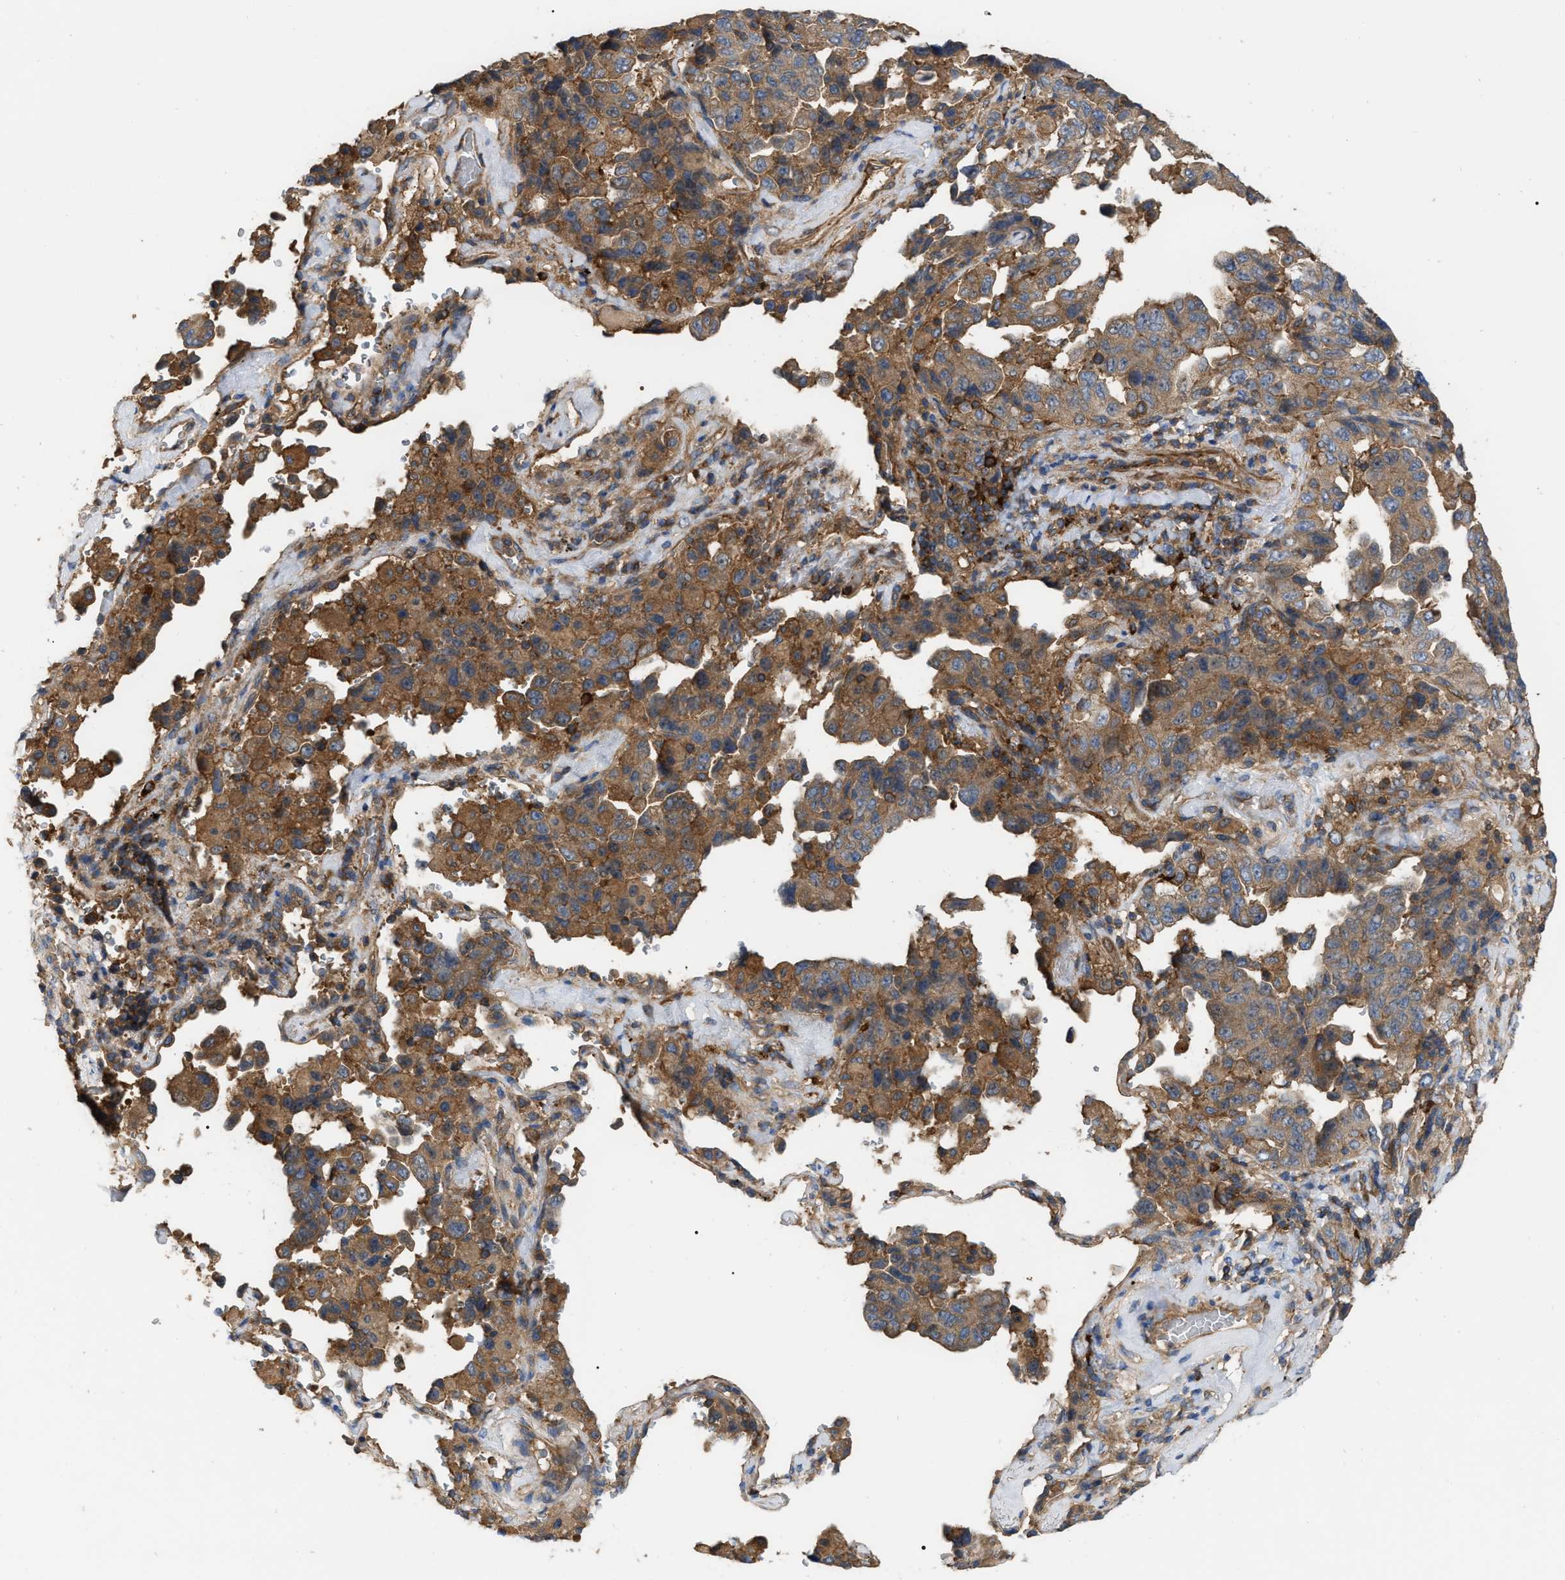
{"staining": {"intensity": "moderate", "quantity": ">75%", "location": "cytoplasmic/membranous"}, "tissue": "lung cancer", "cell_type": "Tumor cells", "image_type": "cancer", "snomed": [{"axis": "morphology", "description": "Adenocarcinoma, NOS"}, {"axis": "topography", "description": "Lung"}], "caption": "A brown stain highlights moderate cytoplasmic/membranous positivity of a protein in lung adenocarcinoma tumor cells.", "gene": "RABEP1", "patient": {"sex": "female", "age": 51}}